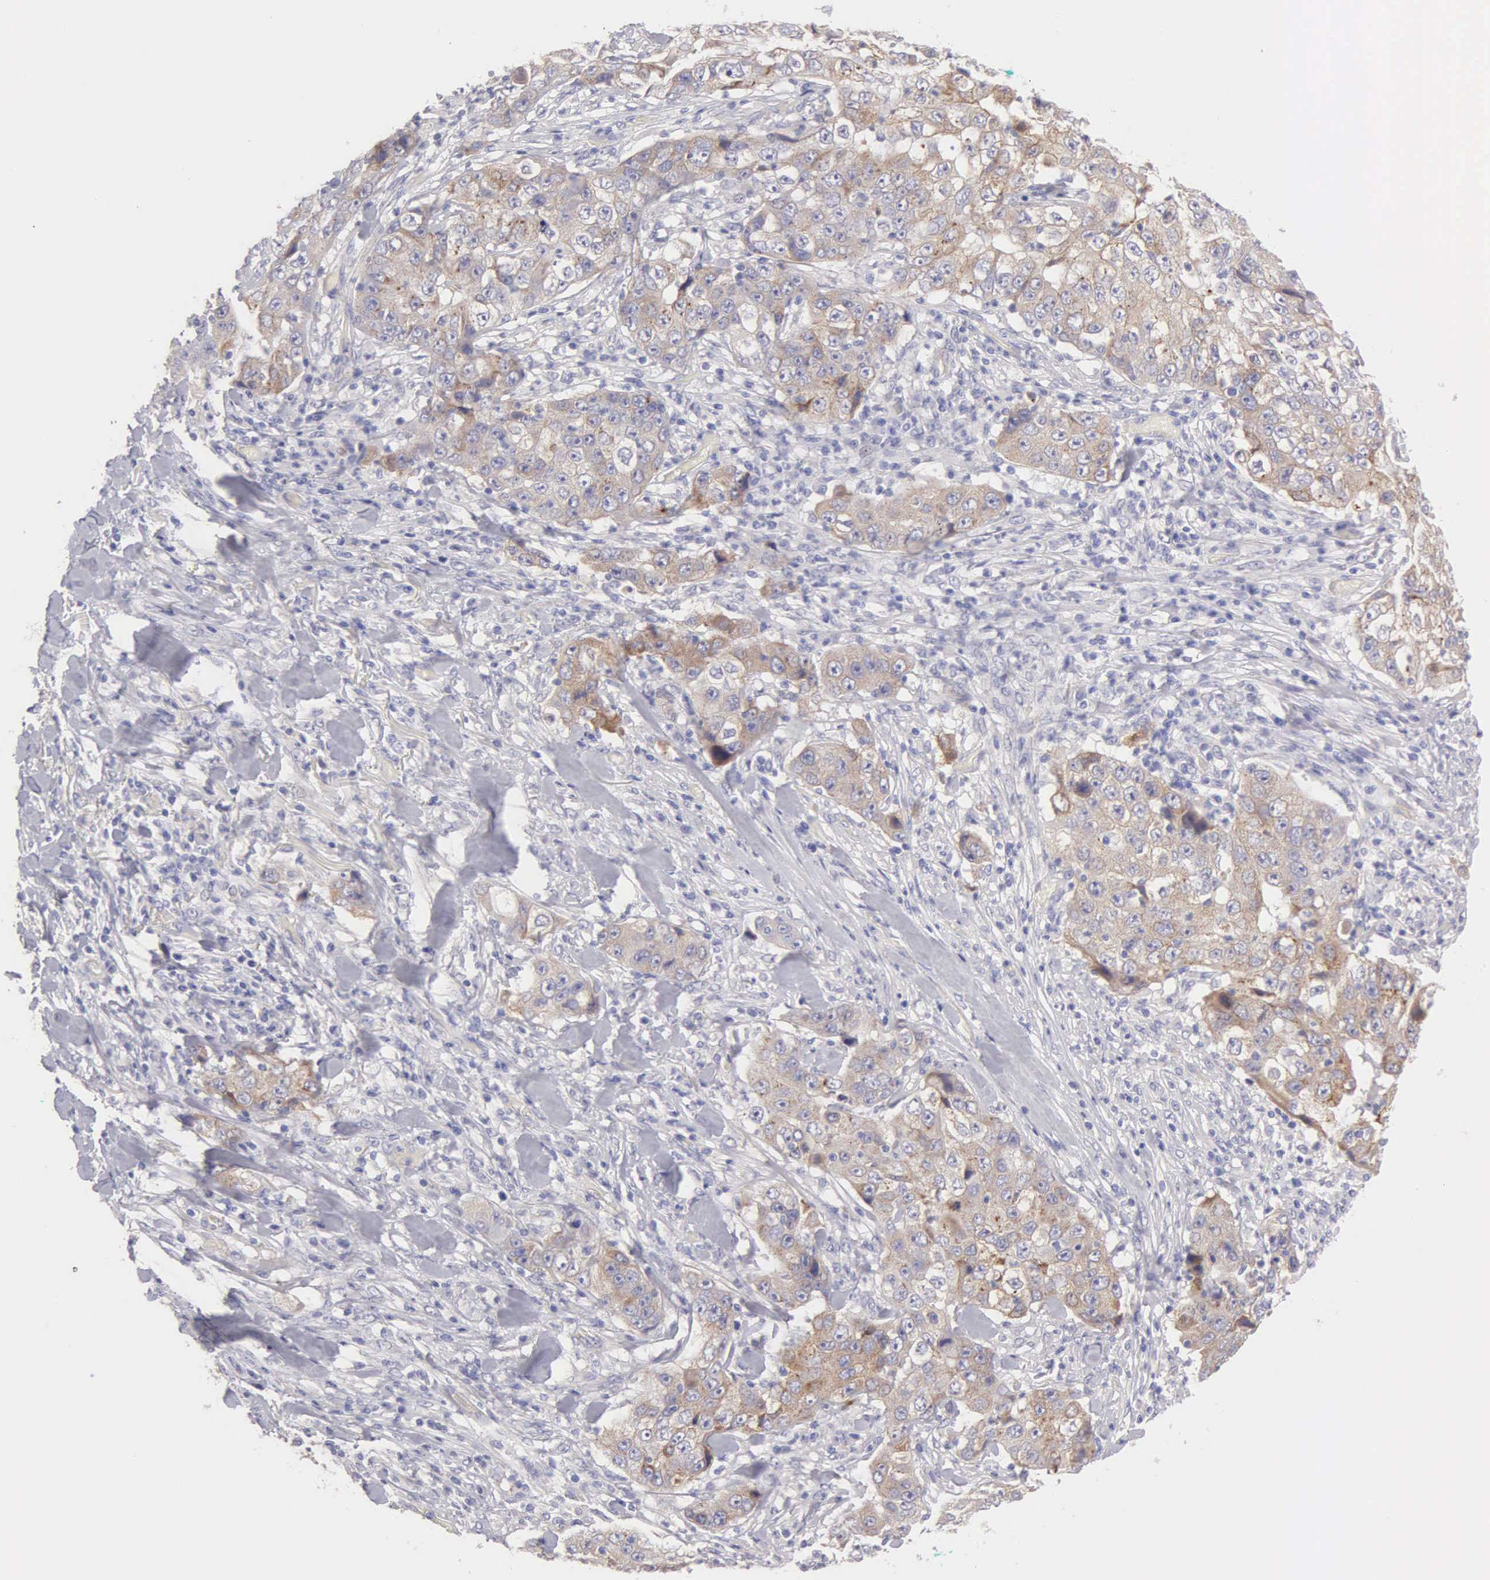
{"staining": {"intensity": "moderate", "quantity": "25%-75%", "location": "cytoplasmic/membranous"}, "tissue": "lung cancer", "cell_type": "Tumor cells", "image_type": "cancer", "snomed": [{"axis": "morphology", "description": "Squamous cell carcinoma, NOS"}, {"axis": "topography", "description": "Lung"}], "caption": "This photomicrograph exhibits squamous cell carcinoma (lung) stained with IHC to label a protein in brown. The cytoplasmic/membranous of tumor cells show moderate positivity for the protein. Nuclei are counter-stained blue.", "gene": "APP", "patient": {"sex": "male", "age": 64}}